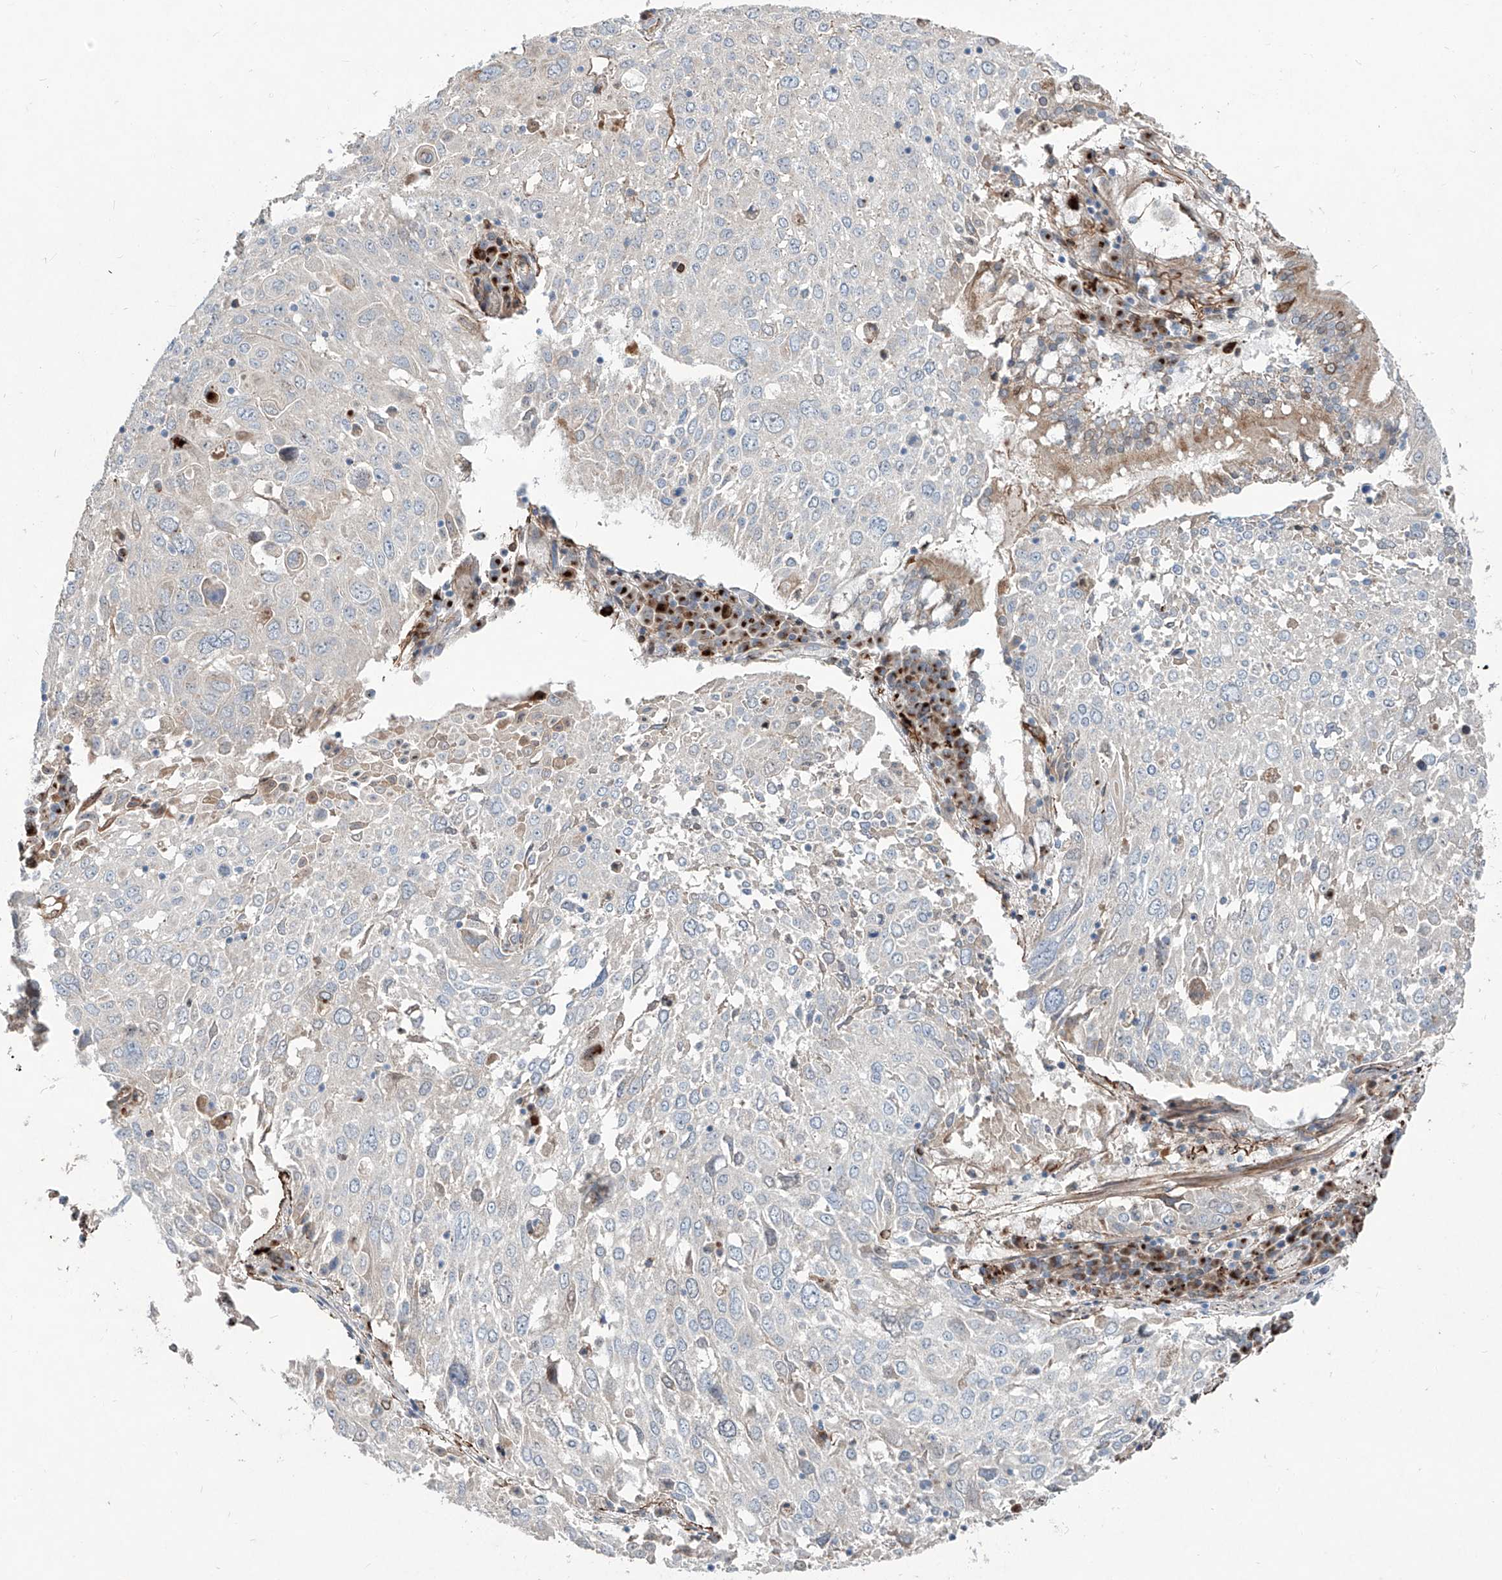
{"staining": {"intensity": "negative", "quantity": "none", "location": "none"}, "tissue": "lung cancer", "cell_type": "Tumor cells", "image_type": "cancer", "snomed": [{"axis": "morphology", "description": "Squamous cell carcinoma, NOS"}, {"axis": "topography", "description": "Lung"}], "caption": "Tumor cells are negative for protein expression in human lung cancer (squamous cell carcinoma).", "gene": "CDH5", "patient": {"sex": "male", "age": 65}}